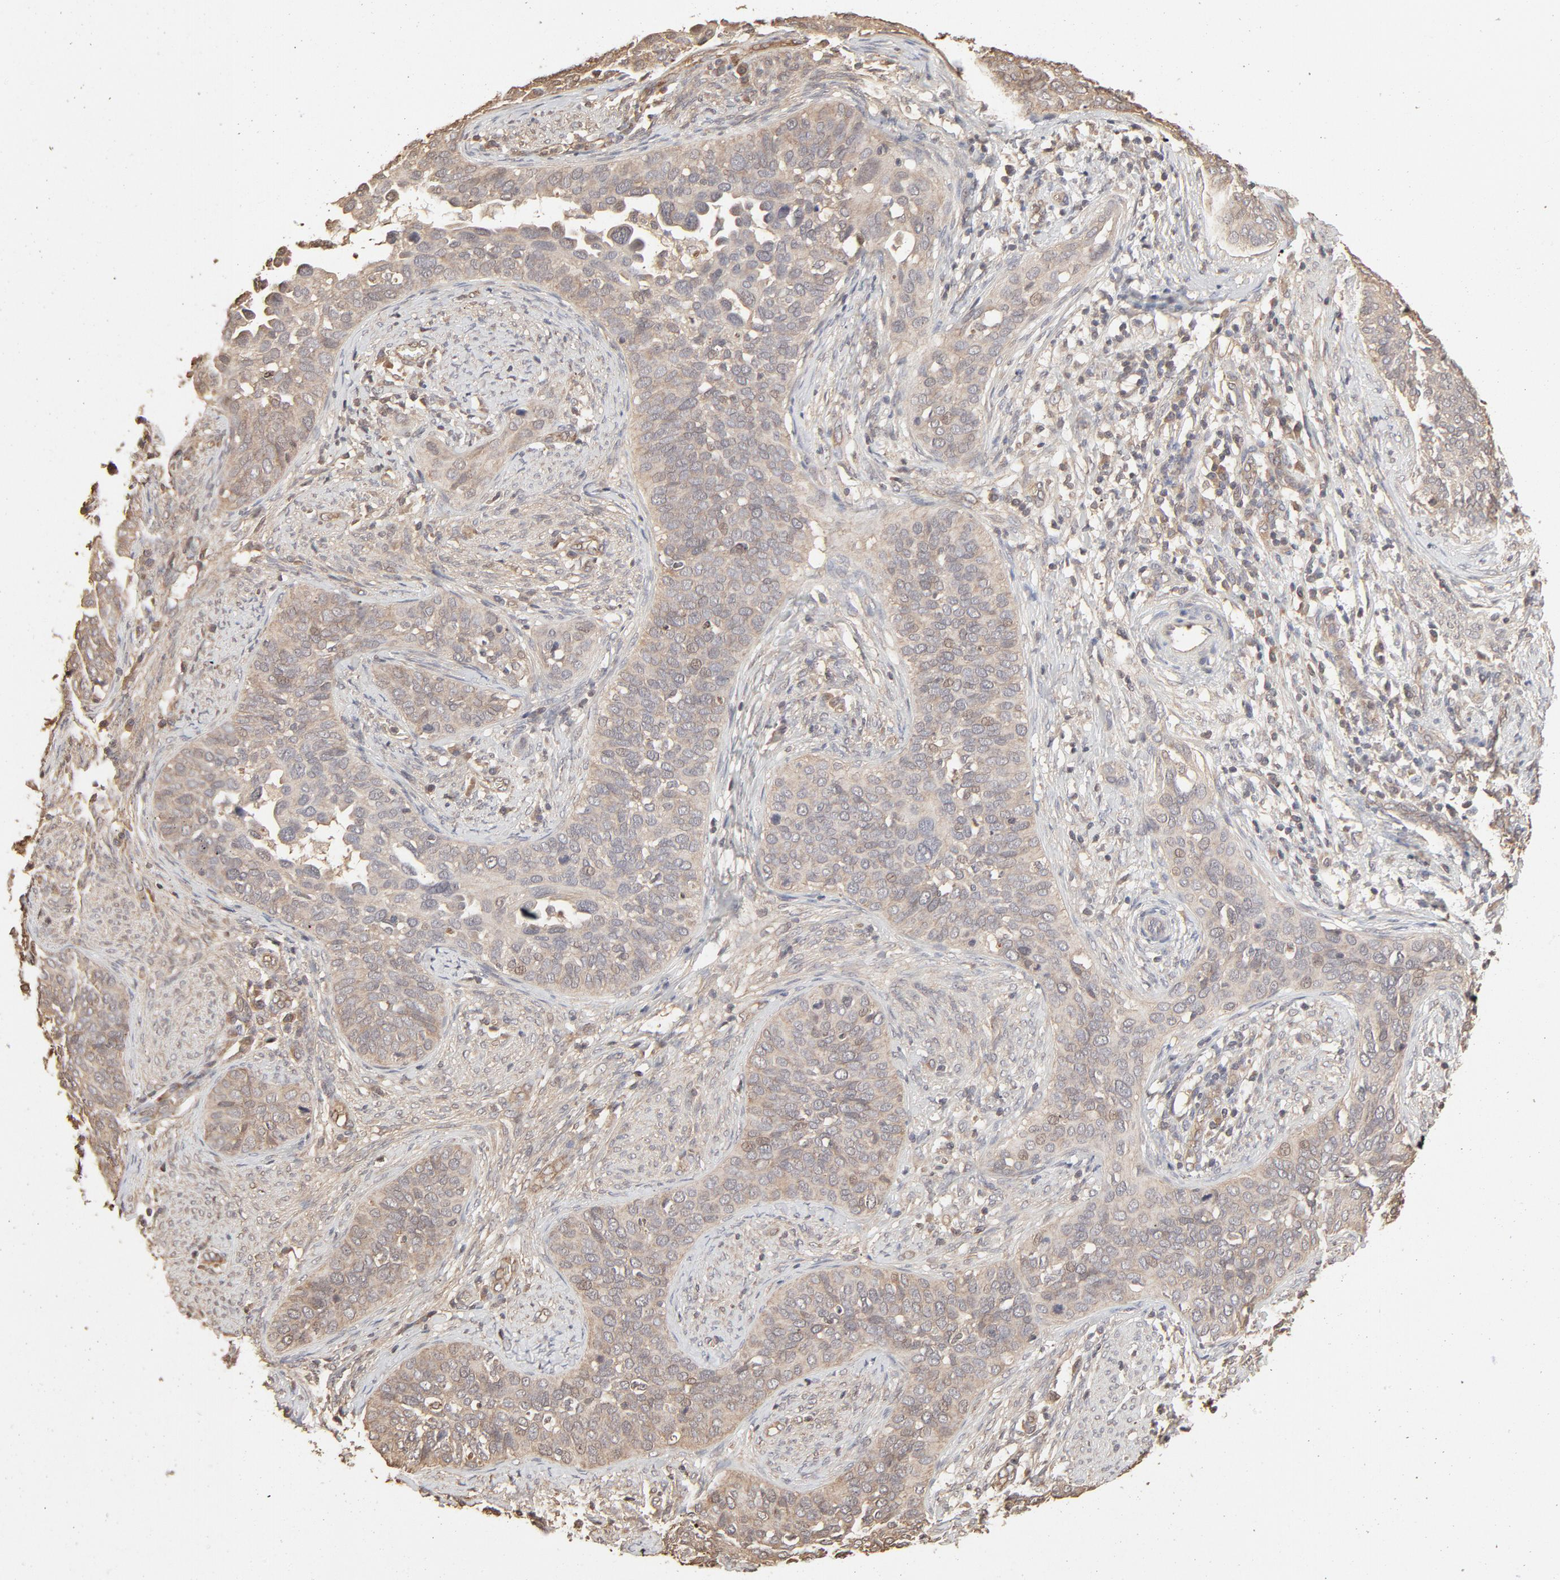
{"staining": {"intensity": "weak", "quantity": ">75%", "location": "cytoplasmic/membranous"}, "tissue": "cervical cancer", "cell_type": "Tumor cells", "image_type": "cancer", "snomed": [{"axis": "morphology", "description": "Squamous cell carcinoma, NOS"}, {"axis": "topography", "description": "Cervix"}], "caption": "Human cervical squamous cell carcinoma stained with a protein marker demonstrates weak staining in tumor cells.", "gene": "PPP2CA", "patient": {"sex": "female", "age": 31}}